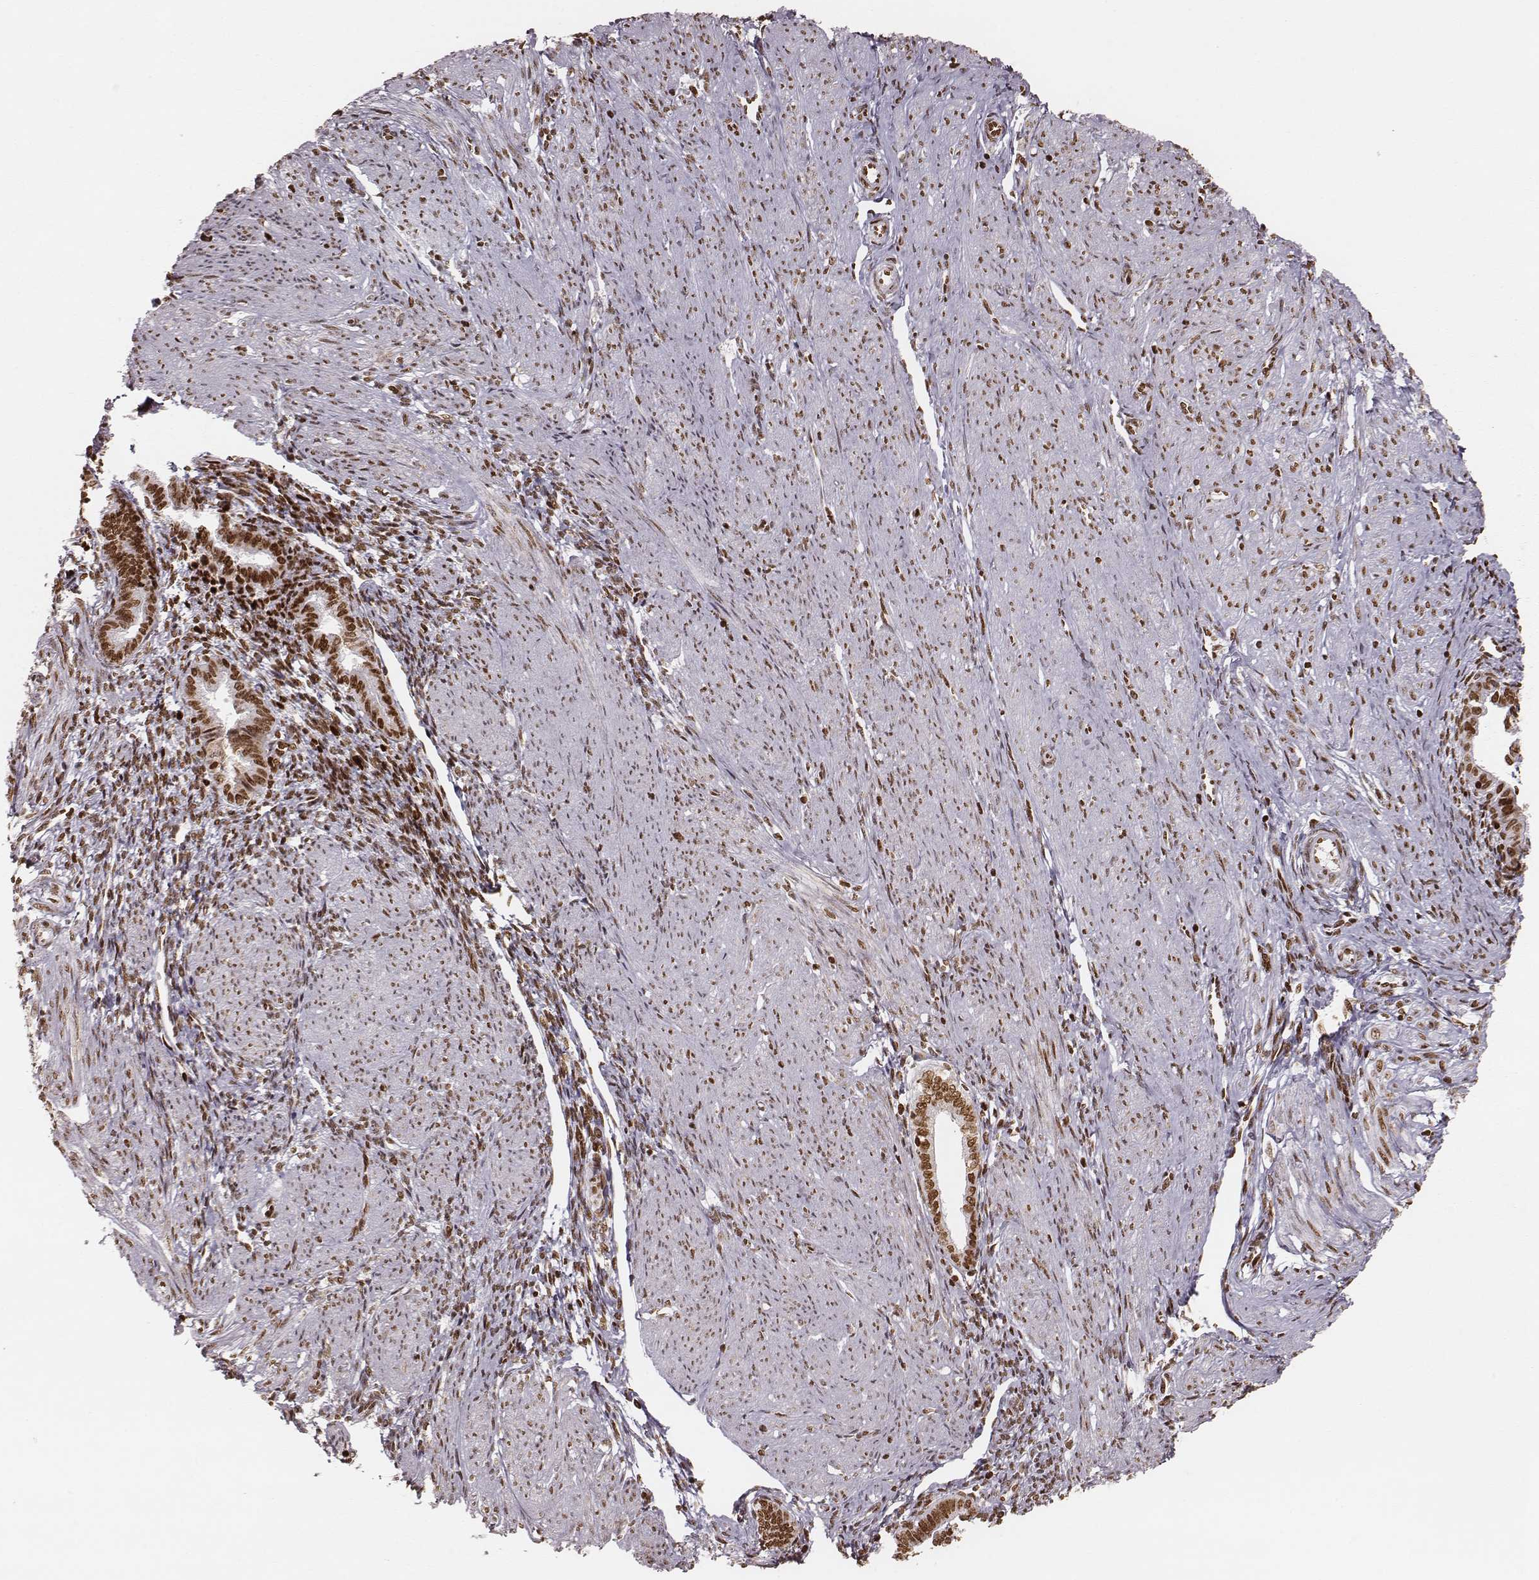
{"staining": {"intensity": "moderate", "quantity": ">75%", "location": "nuclear"}, "tissue": "endometrium", "cell_type": "Cells in endometrial stroma", "image_type": "normal", "snomed": [{"axis": "morphology", "description": "Normal tissue, NOS"}, {"axis": "topography", "description": "Endometrium"}], "caption": "Normal endometrium was stained to show a protein in brown. There is medium levels of moderate nuclear positivity in approximately >75% of cells in endometrial stroma.", "gene": "PARP1", "patient": {"sex": "female", "age": 37}}